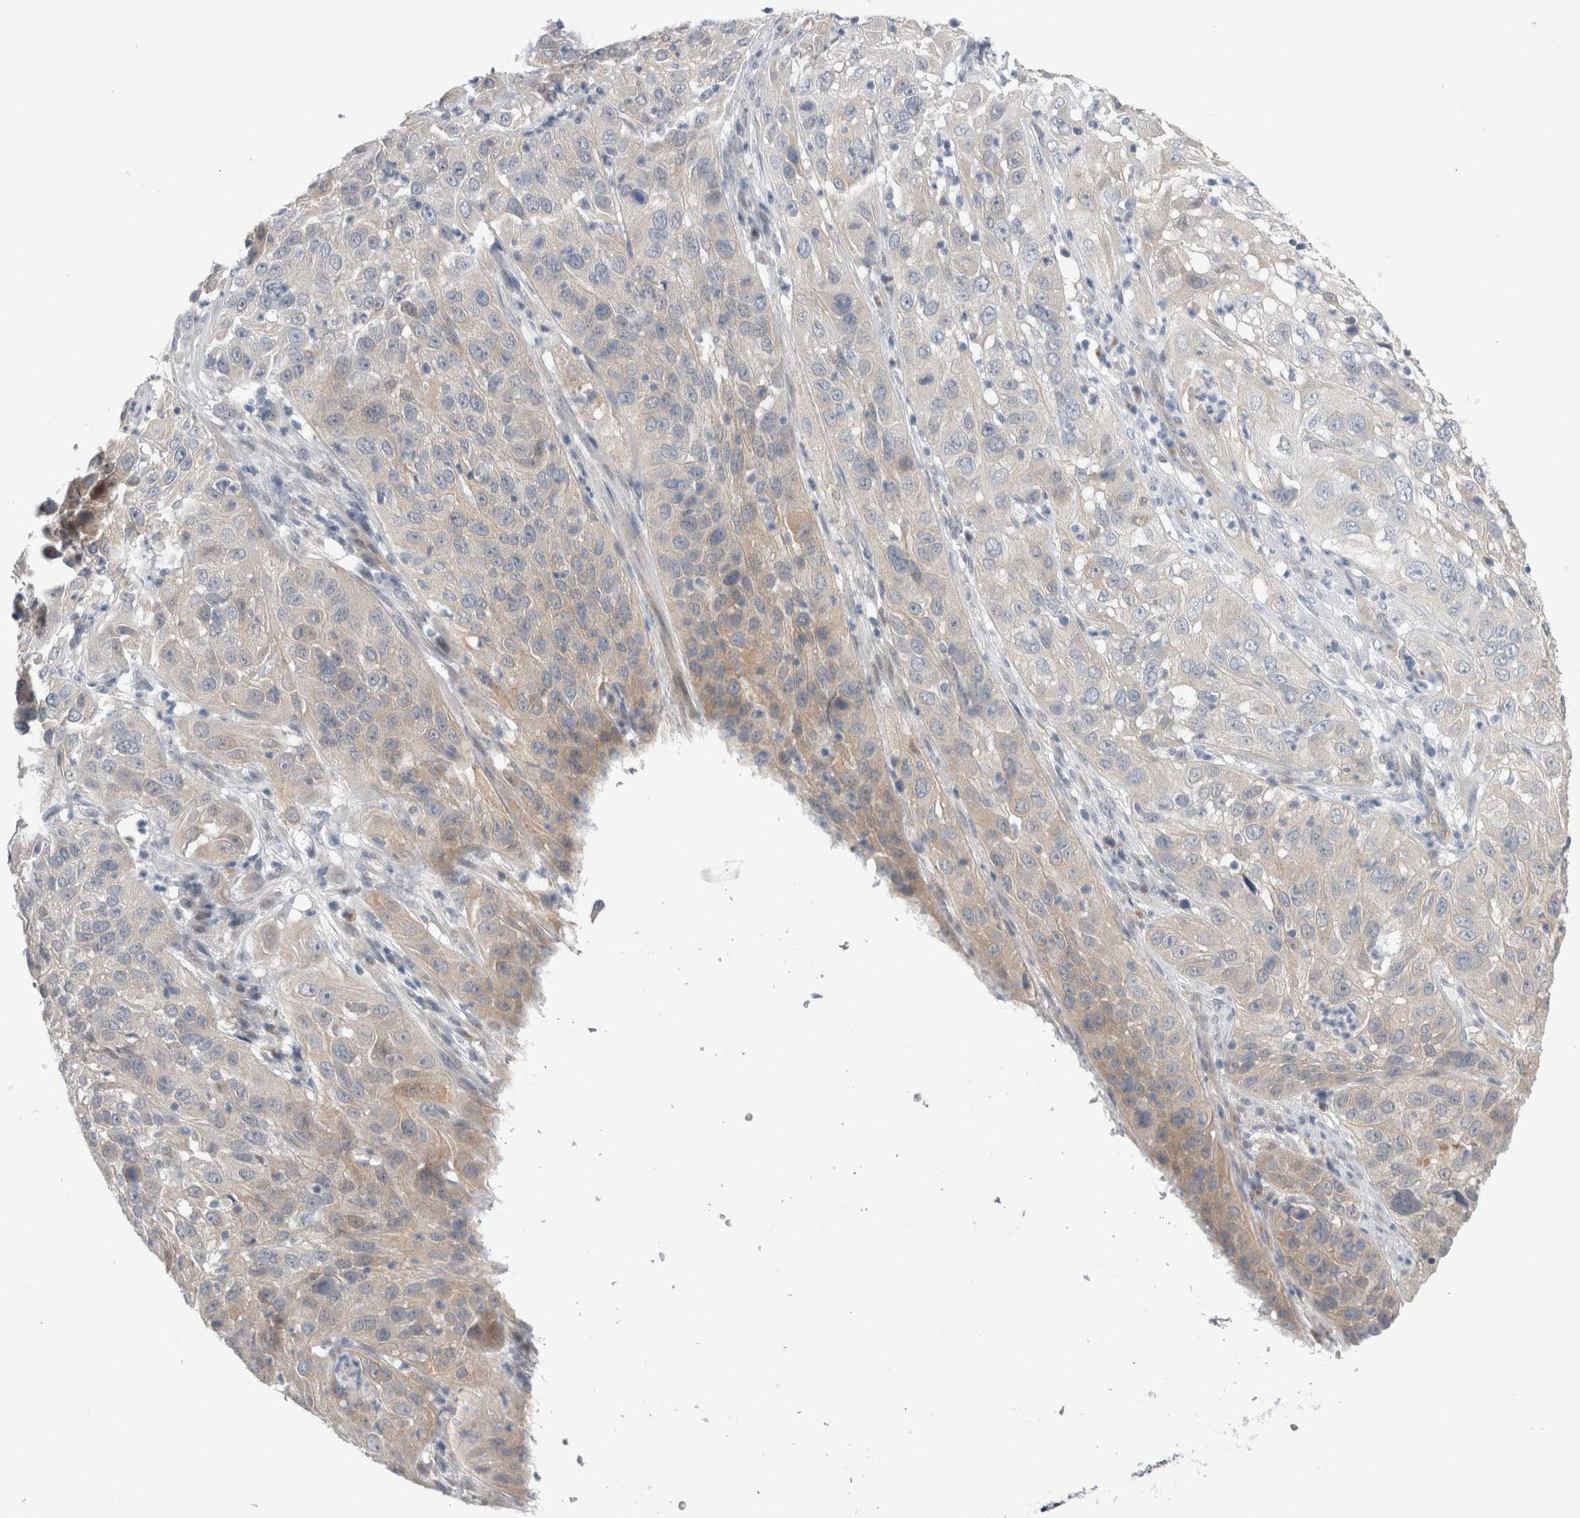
{"staining": {"intensity": "weak", "quantity": "25%-75%", "location": "cytoplasmic/membranous"}, "tissue": "cervical cancer", "cell_type": "Tumor cells", "image_type": "cancer", "snomed": [{"axis": "morphology", "description": "Squamous cell carcinoma, NOS"}, {"axis": "topography", "description": "Cervix"}], "caption": "A brown stain shows weak cytoplasmic/membranous expression of a protein in human cervical cancer (squamous cell carcinoma) tumor cells.", "gene": "TAFA5", "patient": {"sex": "female", "age": 32}}